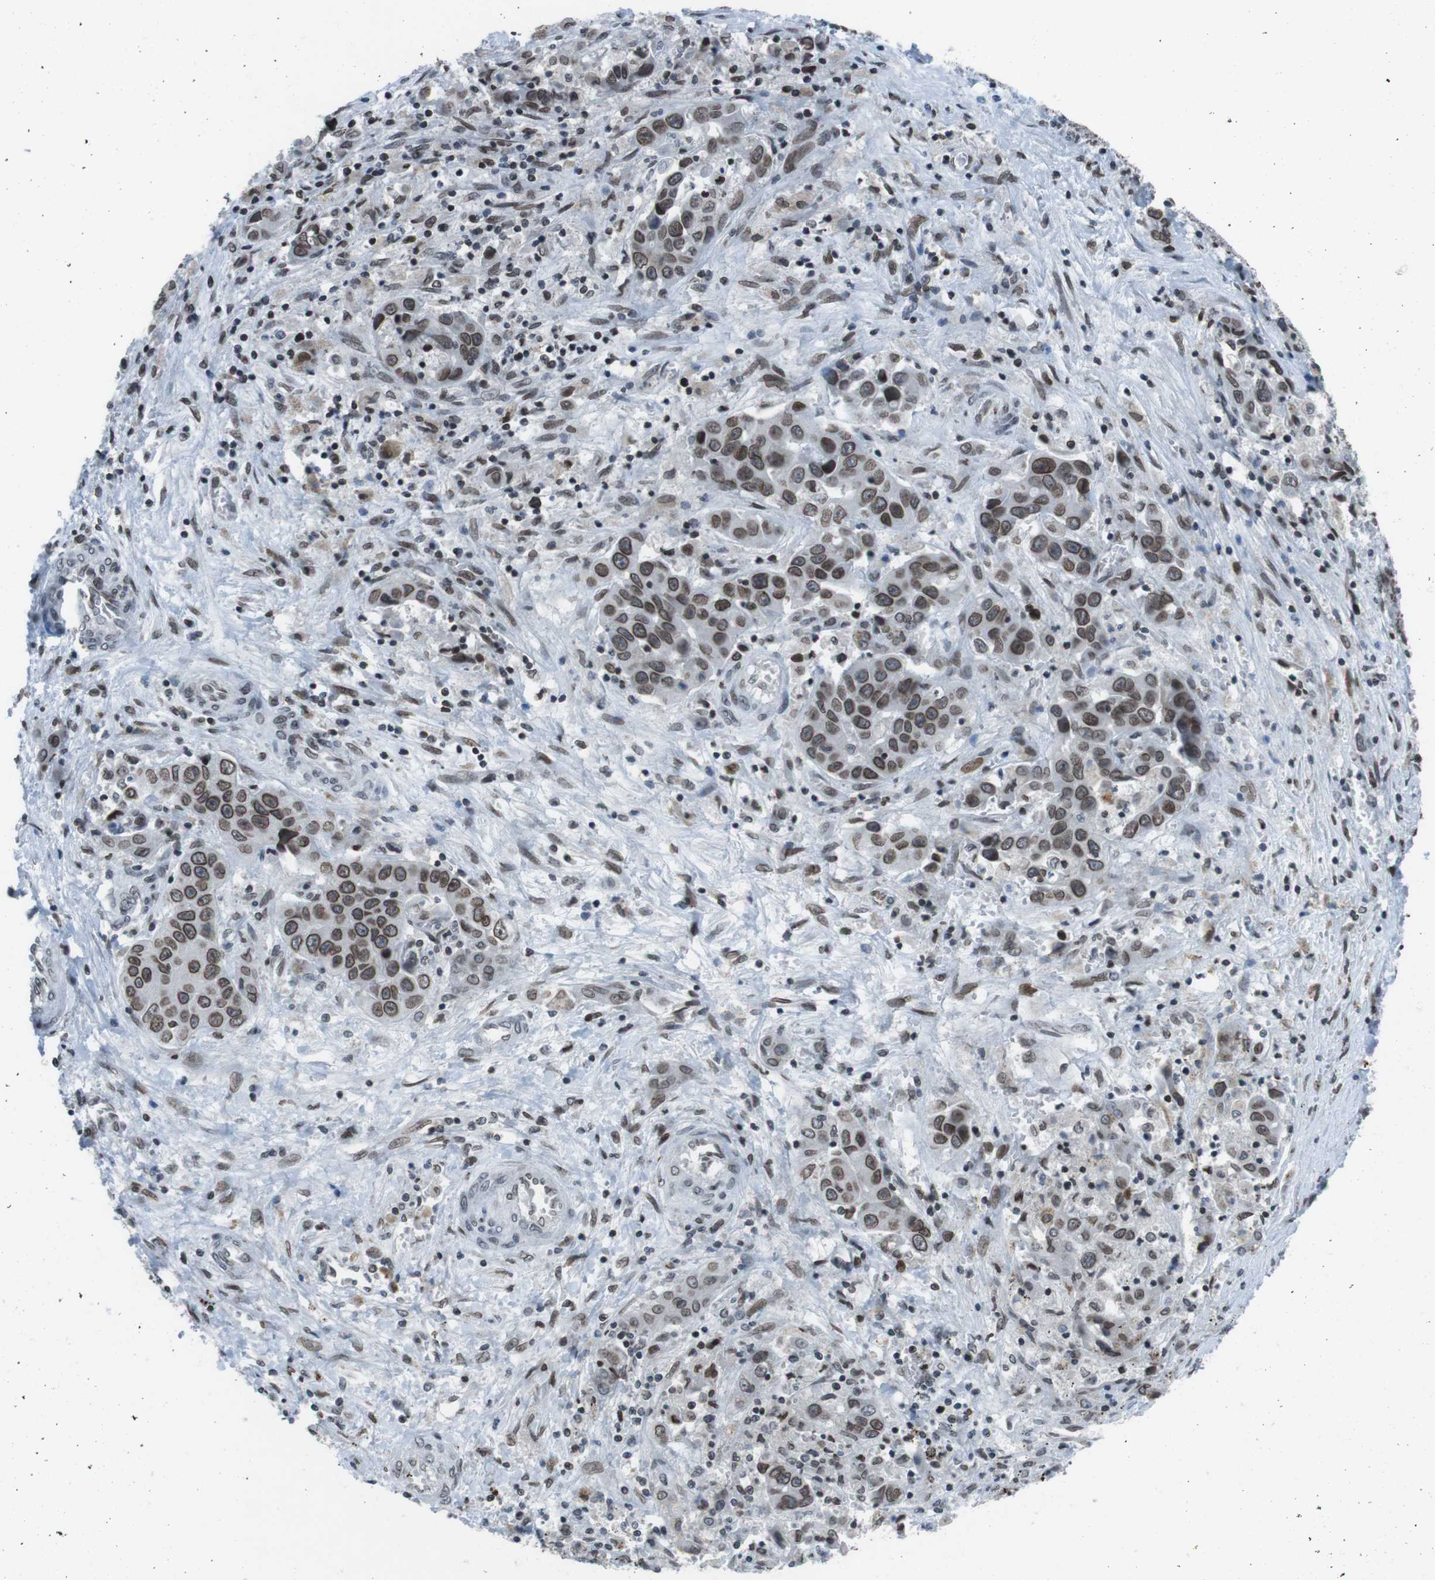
{"staining": {"intensity": "moderate", "quantity": ">75%", "location": "cytoplasmic/membranous,nuclear"}, "tissue": "liver cancer", "cell_type": "Tumor cells", "image_type": "cancer", "snomed": [{"axis": "morphology", "description": "Cholangiocarcinoma"}, {"axis": "topography", "description": "Liver"}], "caption": "Liver cholangiocarcinoma stained with DAB (3,3'-diaminobenzidine) IHC exhibits medium levels of moderate cytoplasmic/membranous and nuclear positivity in about >75% of tumor cells. (brown staining indicates protein expression, while blue staining denotes nuclei).", "gene": "MAD1L1", "patient": {"sex": "female", "age": 52}}